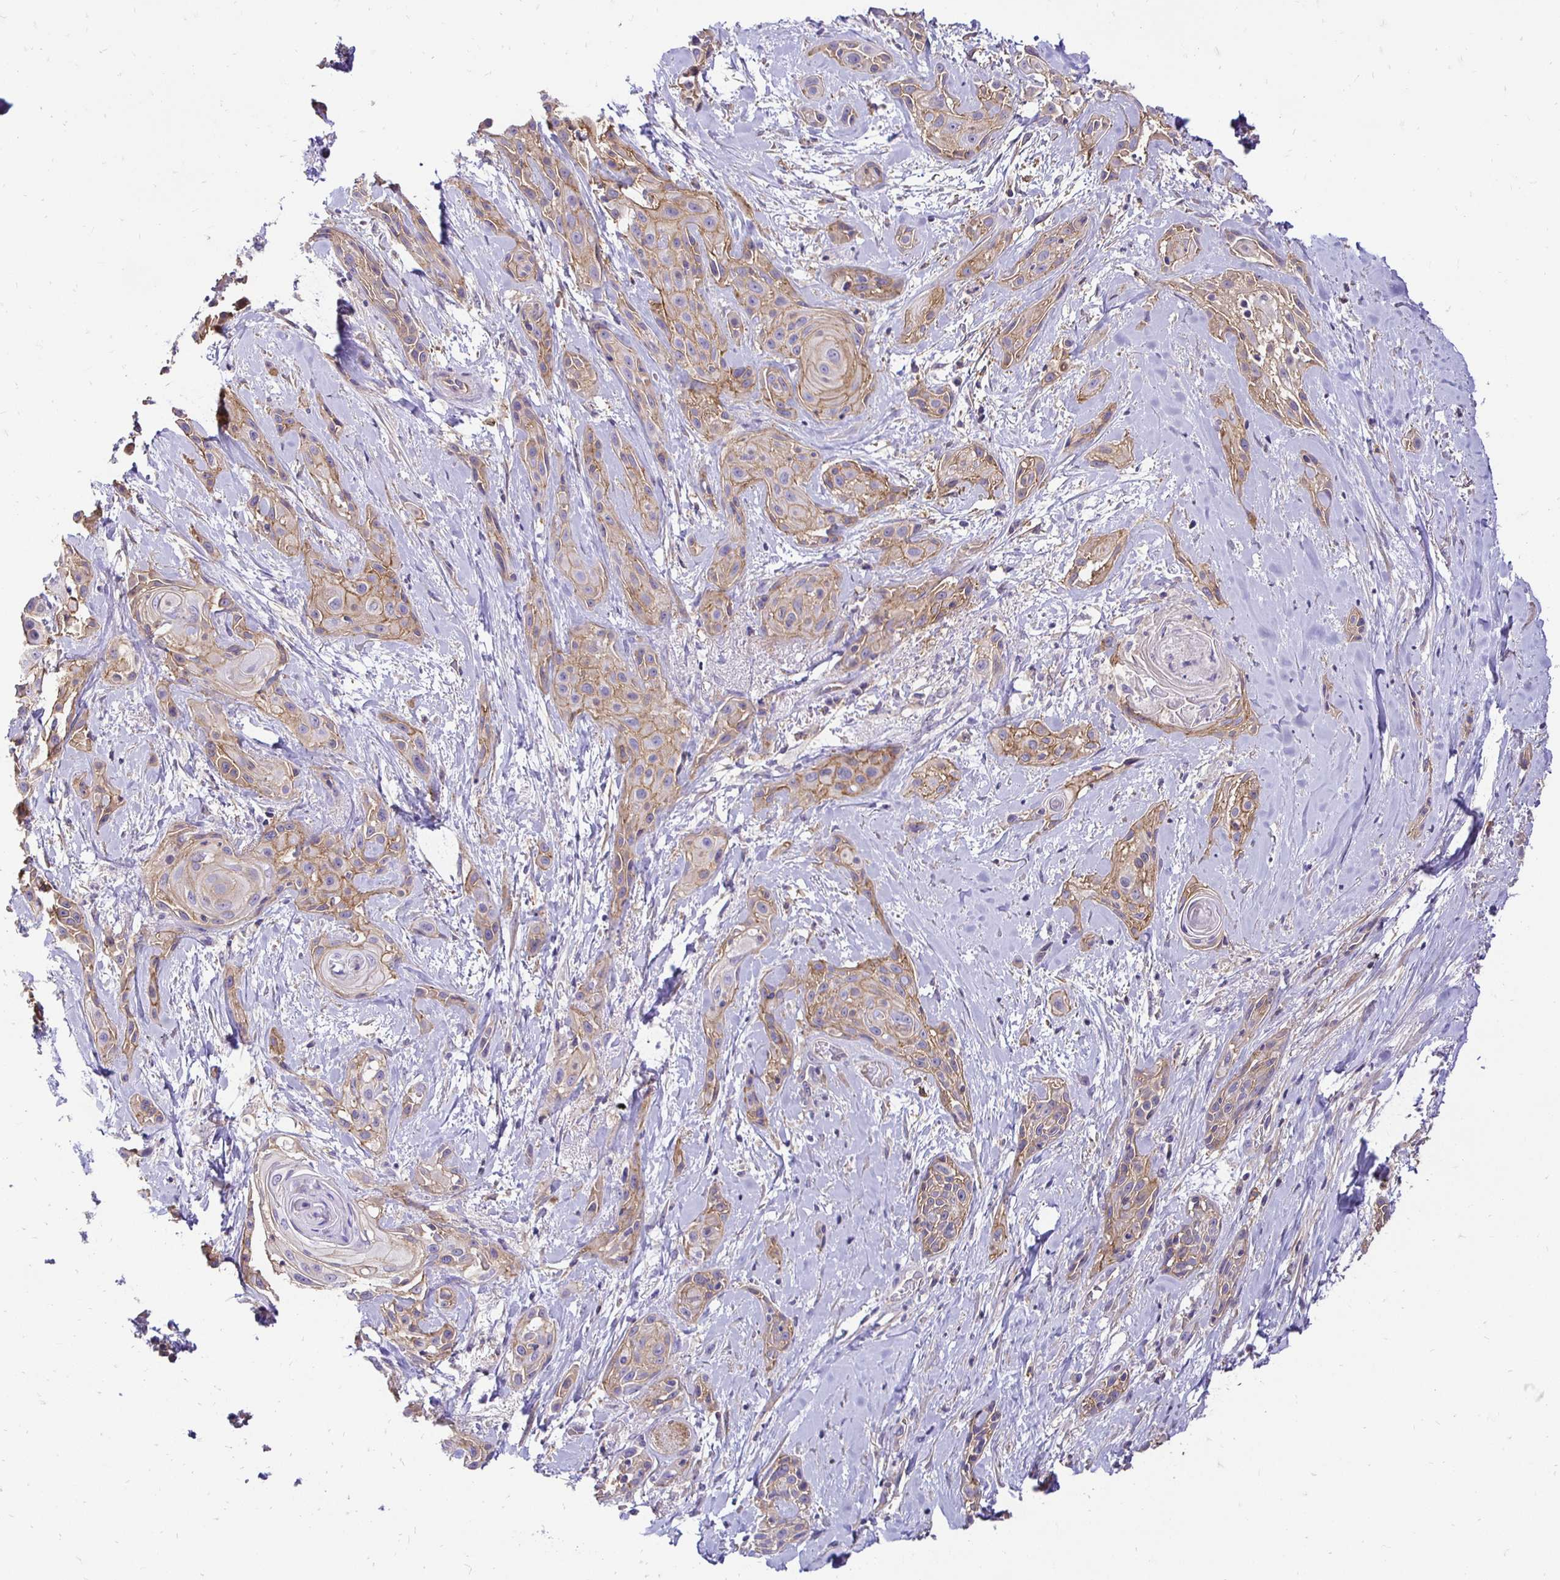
{"staining": {"intensity": "weak", "quantity": "25%-75%", "location": "cytoplasmic/membranous"}, "tissue": "skin cancer", "cell_type": "Tumor cells", "image_type": "cancer", "snomed": [{"axis": "morphology", "description": "Squamous cell carcinoma, NOS"}, {"axis": "topography", "description": "Skin"}, {"axis": "topography", "description": "Anal"}], "caption": "Immunohistochemical staining of human squamous cell carcinoma (skin) reveals low levels of weak cytoplasmic/membranous expression in approximately 25%-75% of tumor cells.", "gene": "SLC9A1", "patient": {"sex": "male", "age": 64}}